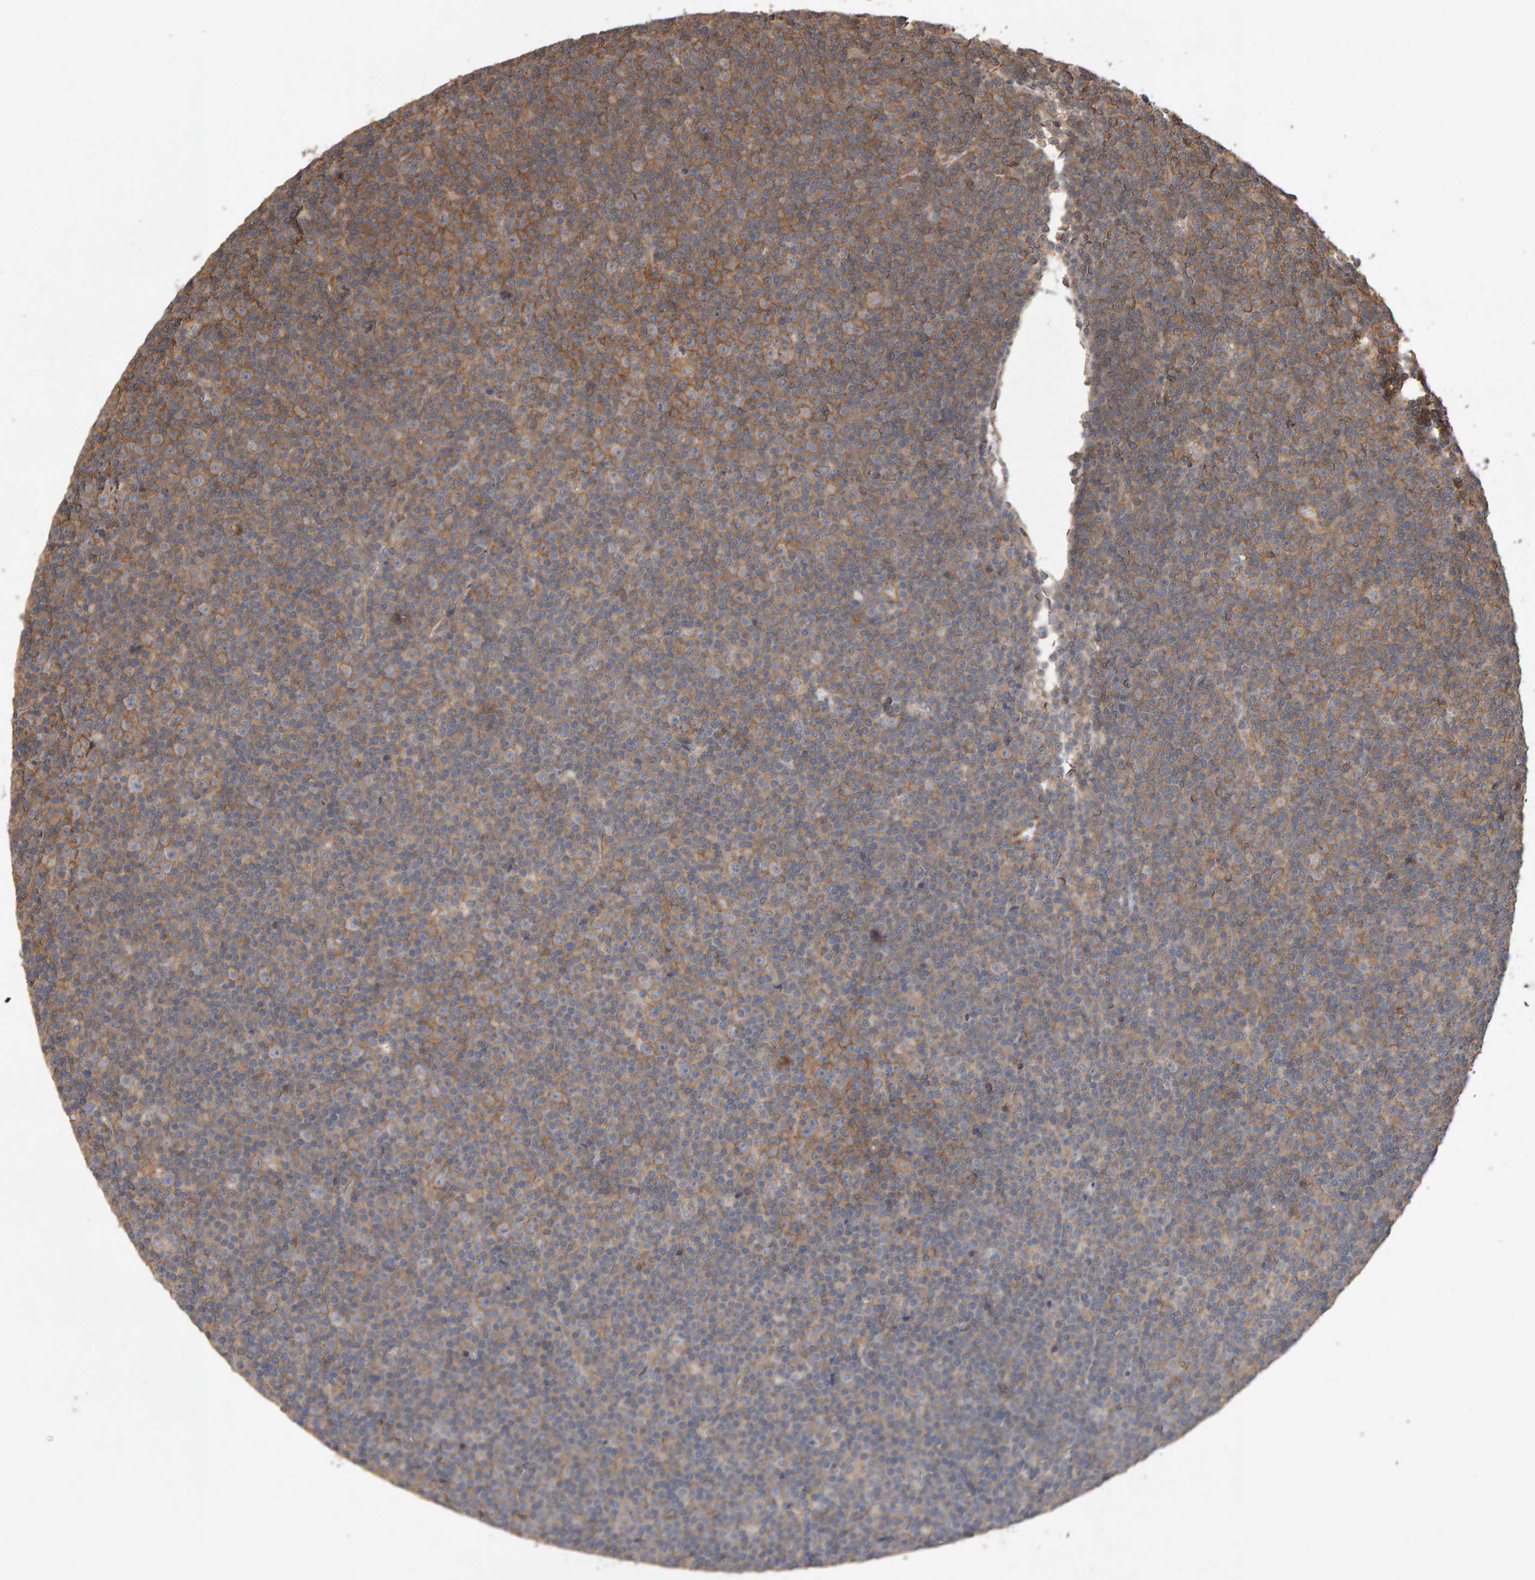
{"staining": {"intensity": "moderate", "quantity": ">75%", "location": "cytoplasmic/membranous"}, "tissue": "lymphoma", "cell_type": "Tumor cells", "image_type": "cancer", "snomed": [{"axis": "morphology", "description": "Malignant lymphoma, non-Hodgkin's type, Low grade"}, {"axis": "topography", "description": "Lymph node"}], "caption": "About >75% of tumor cells in human low-grade malignant lymphoma, non-Hodgkin's type demonstrate moderate cytoplasmic/membranous protein staining as visualized by brown immunohistochemical staining.", "gene": "SCRIB", "patient": {"sex": "female", "age": 67}}